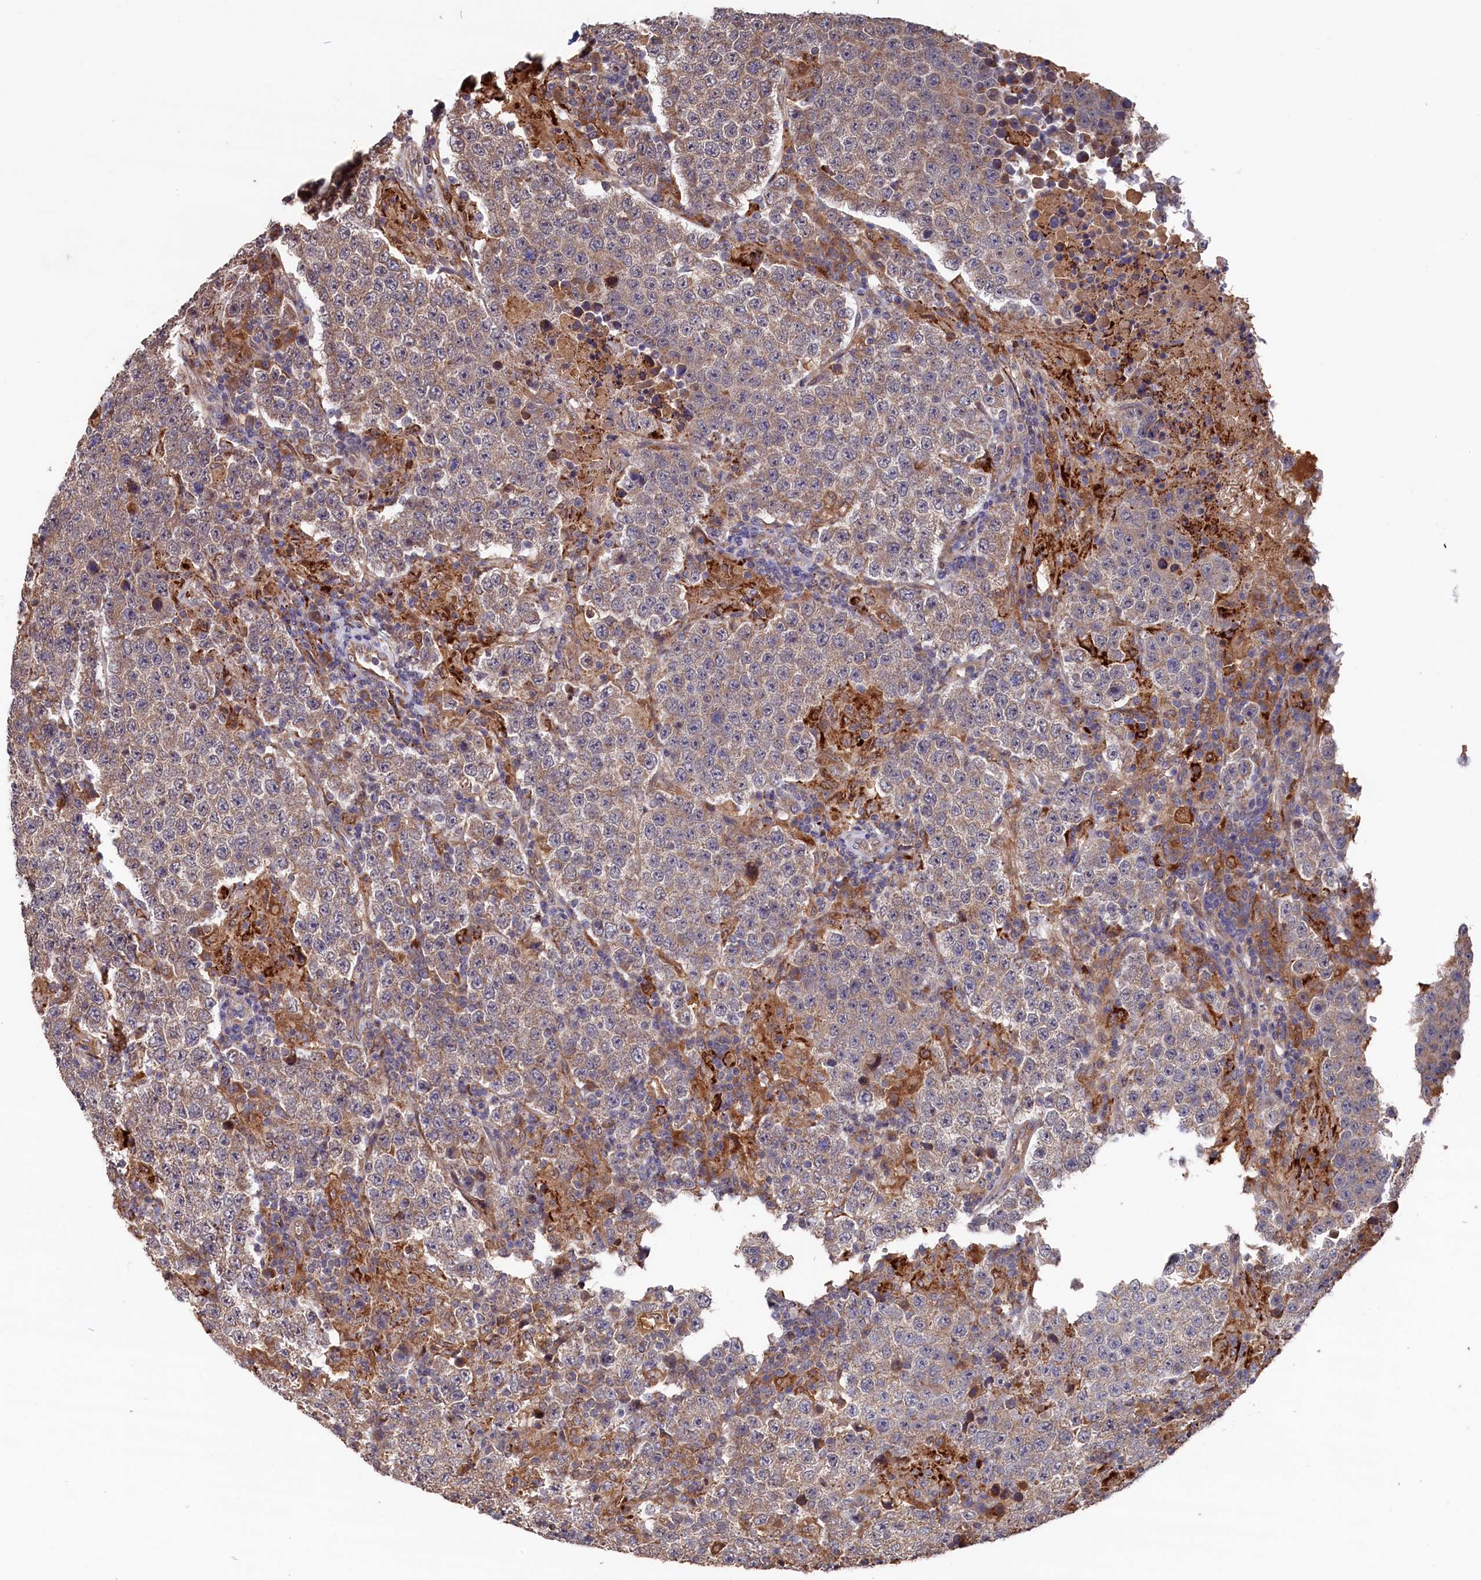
{"staining": {"intensity": "weak", "quantity": ">75%", "location": "cytoplasmic/membranous"}, "tissue": "testis cancer", "cell_type": "Tumor cells", "image_type": "cancer", "snomed": [{"axis": "morphology", "description": "Normal tissue, NOS"}, {"axis": "morphology", "description": "Urothelial carcinoma, High grade"}, {"axis": "morphology", "description": "Seminoma, NOS"}, {"axis": "morphology", "description": "Carcinoma, Embryonal, NOS"}, {"axis": "topography", "description": "Urinary bladder"}, {"axis": "topography", "description": "Testis"}], "caption": "Weak cytoplasmic/membranous positivity for a protein is seen in about >75% of tumor cells of testis cancer using immunohistochemistry (IHC).", "gene": "SLC12A4", "patient": {"sex": "male", "age": 41}}